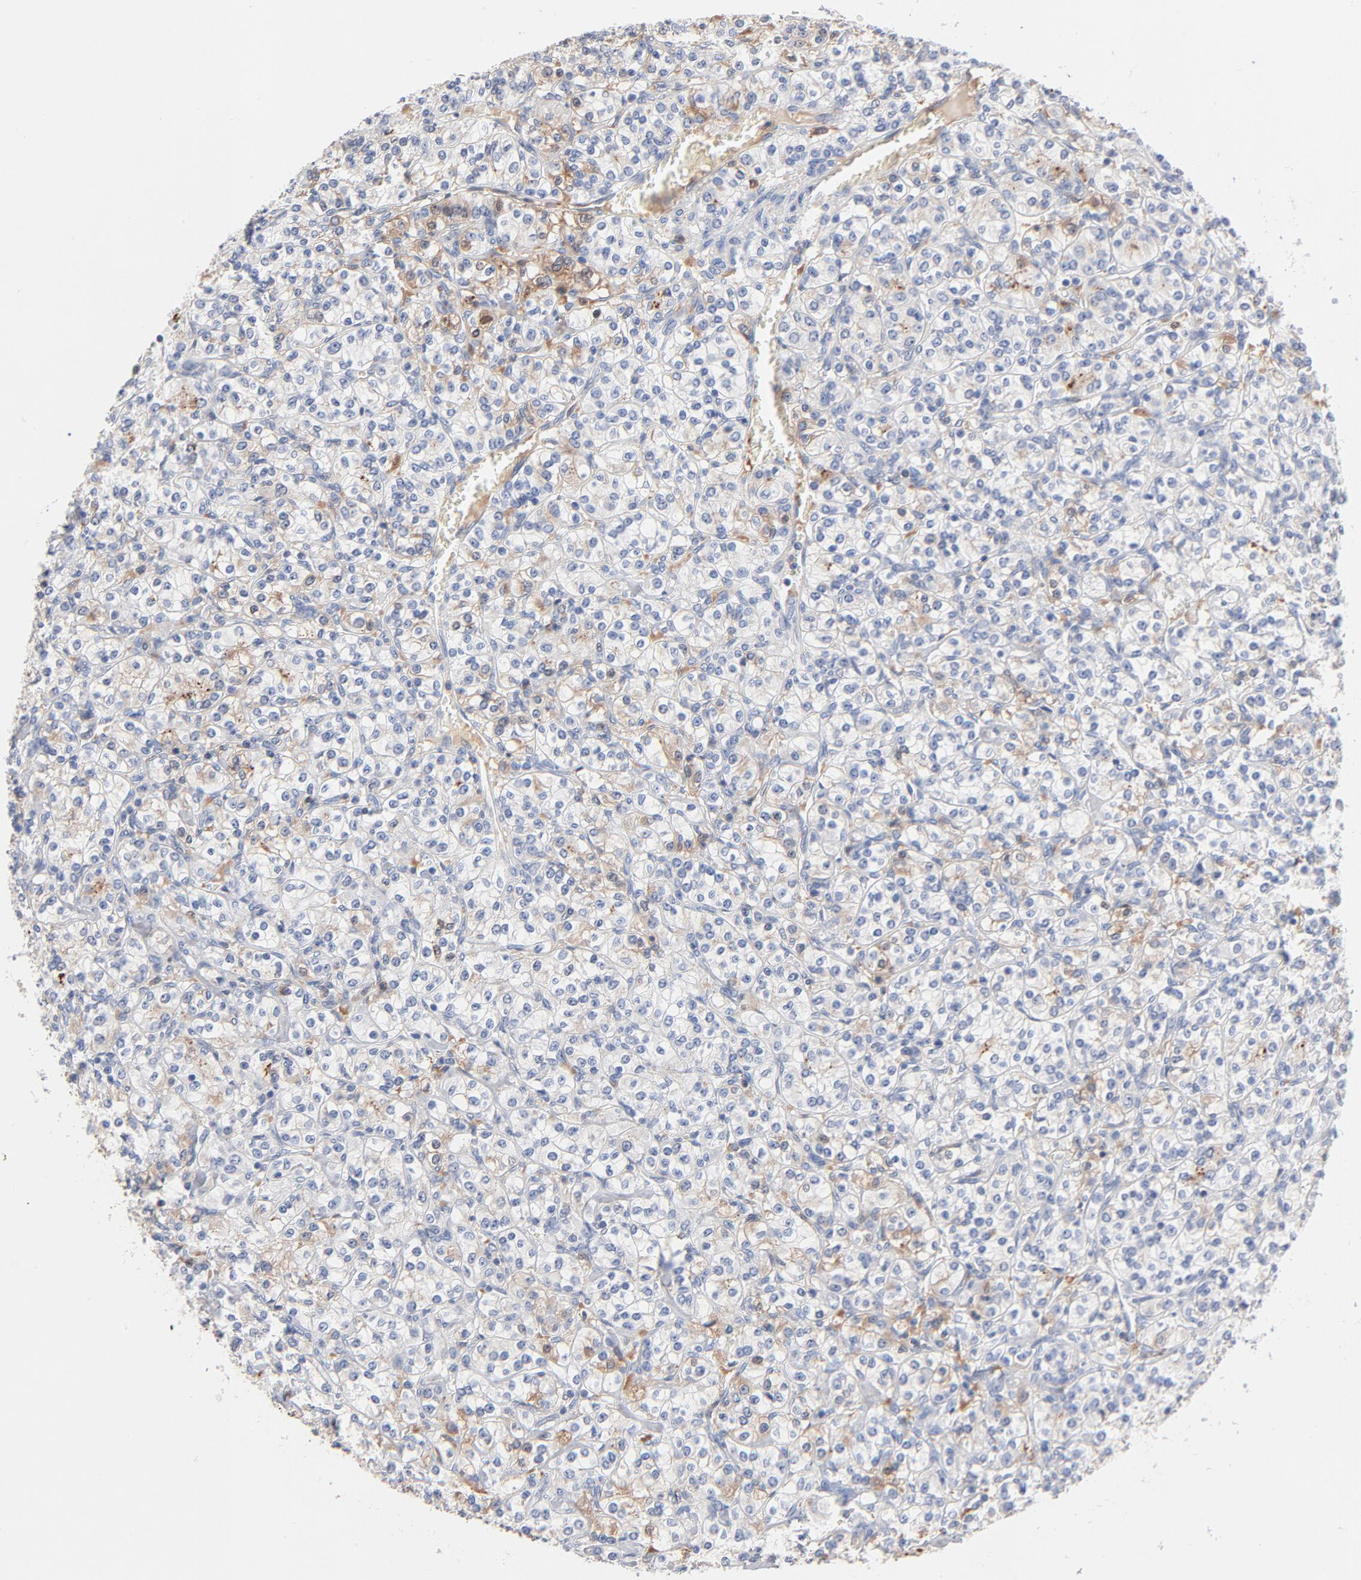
{"staining": {"intensity": "negative", "quantity": "none", "location": "none"}, "tissue": "renal cancer", "cell_type": "Tumor cells", "image_type": "cancer", "snomed": [{"axis": "morphology", "description": "Adenocarcinoma, NOS"}, {"axis": "topography", "description": "Kidney"}], "caption": "This is an immunohistochemistry histopathology image of human adenocarcinoma (renal). There is no staining in tumor cells.", "gene": "SERPINA4", "patient": {"sex": "male", "age": 77}}